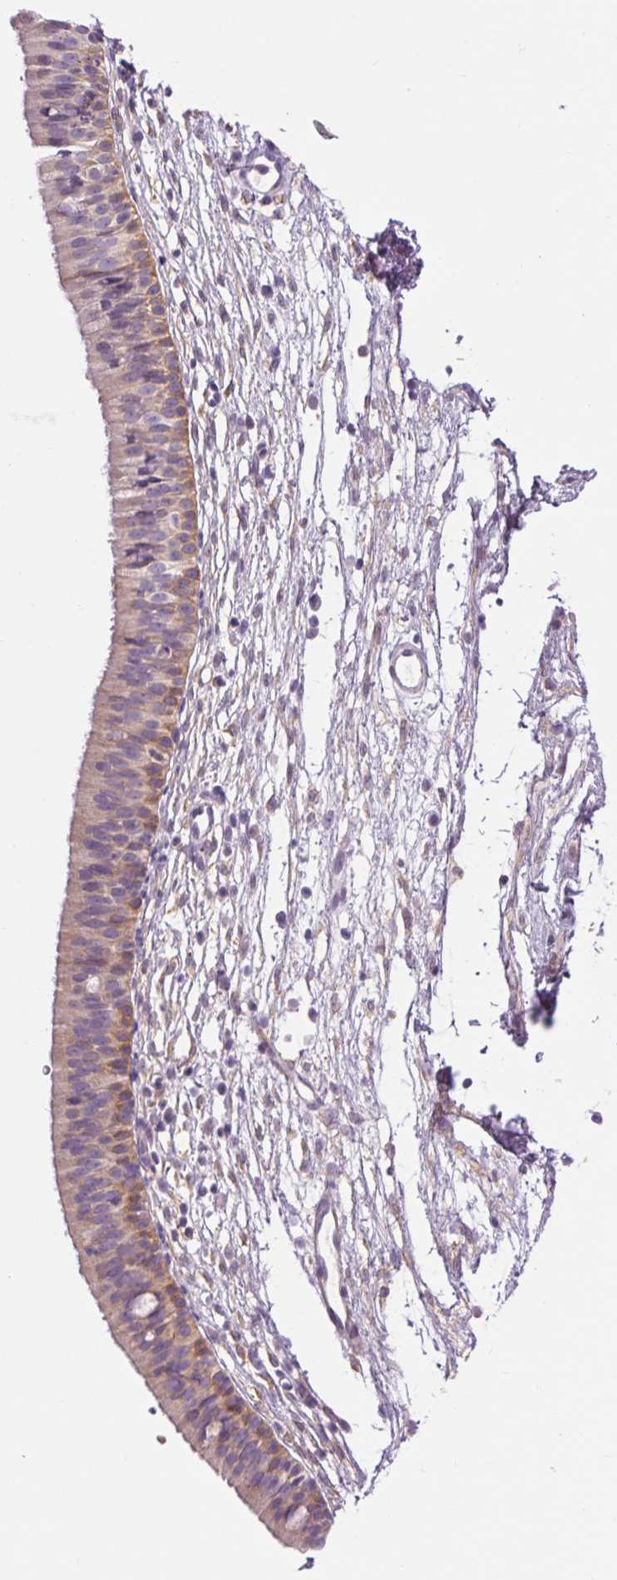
{"staining": {"intensity": "weak", "quantity": "25%-75%", "location": "cytoplasmic/membranous"}, "tissue": "nasopharynx", "cell_type": "Respiratory epithelial cells", "image_type": "normal", "snomed": [{"axis": "morphology", "description": "Normal tissue, NOS"}, {"axis": "topography", "description": "Nasopharynx"}], "caption": "Immunohistochemical staining of normal nasopharynx displays 25%-75% levels of weak cytoplasmic/membranous protein positivity in about 25%-75% of respiratory epithelial cells.", "gene": "SOWAHC", "patient": {"sex": "male", "age": 24}}